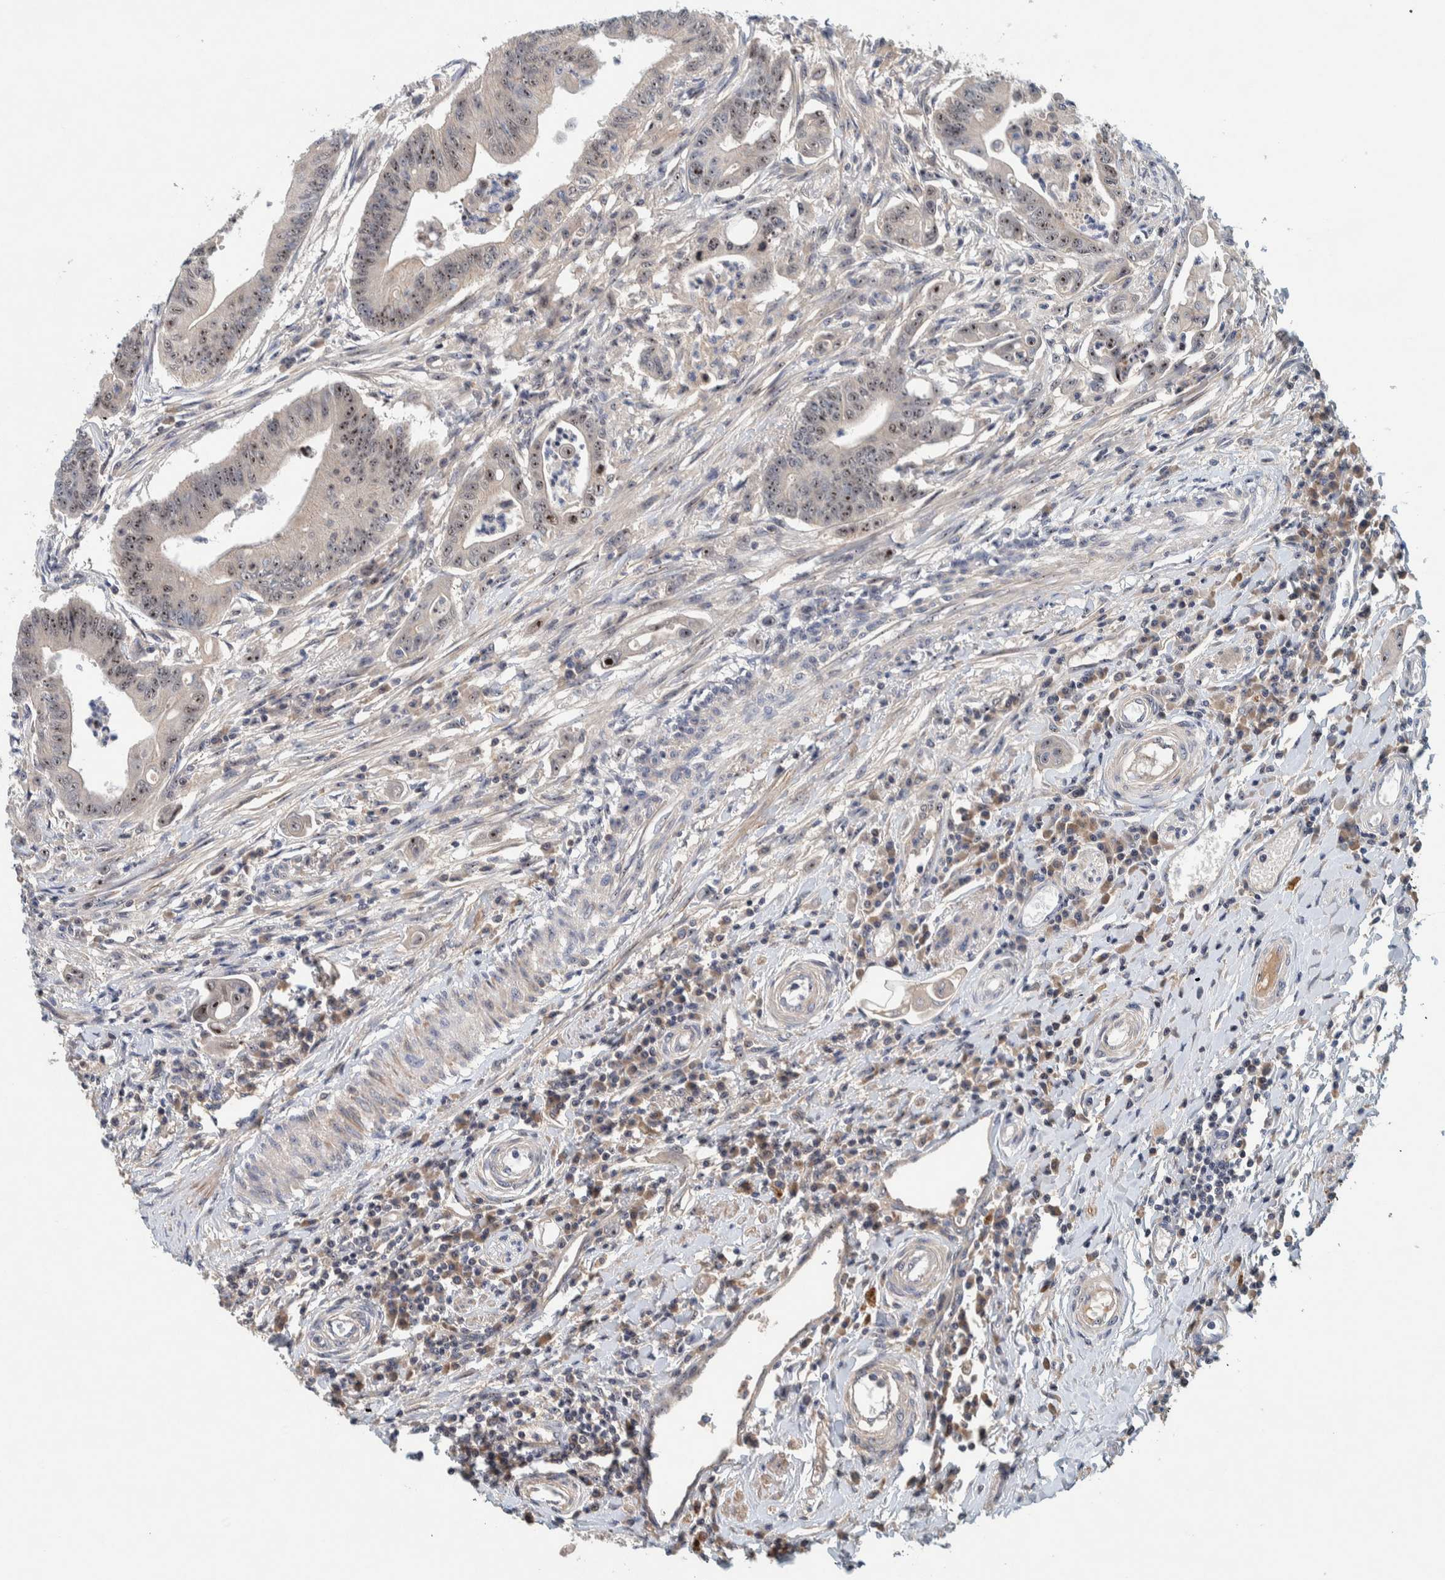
{"staining": {"intensity": "moderate", "quantity": ">75%", "location": "nuclear"}, "tissue": "colorectal cancer", "cell_type": "Tumor cells", "image_type": "cancer", "snomed": [{"axis": "morphology", "description": "Adenoma, NOS"}, {"axis": "morphology", "description": "Adenocarcinoma, NOS"}, {"axis": "topography", "description": "Colon"}], "caption": "Immunohistochemistry (IHC) of human colorectal adenocarcinoma exhibits medium levels of moderate nuclear positivity in approximately >75% of tumor cells.", "gene": "NOL11", "patient": {"sex": "male", "age": 79}}